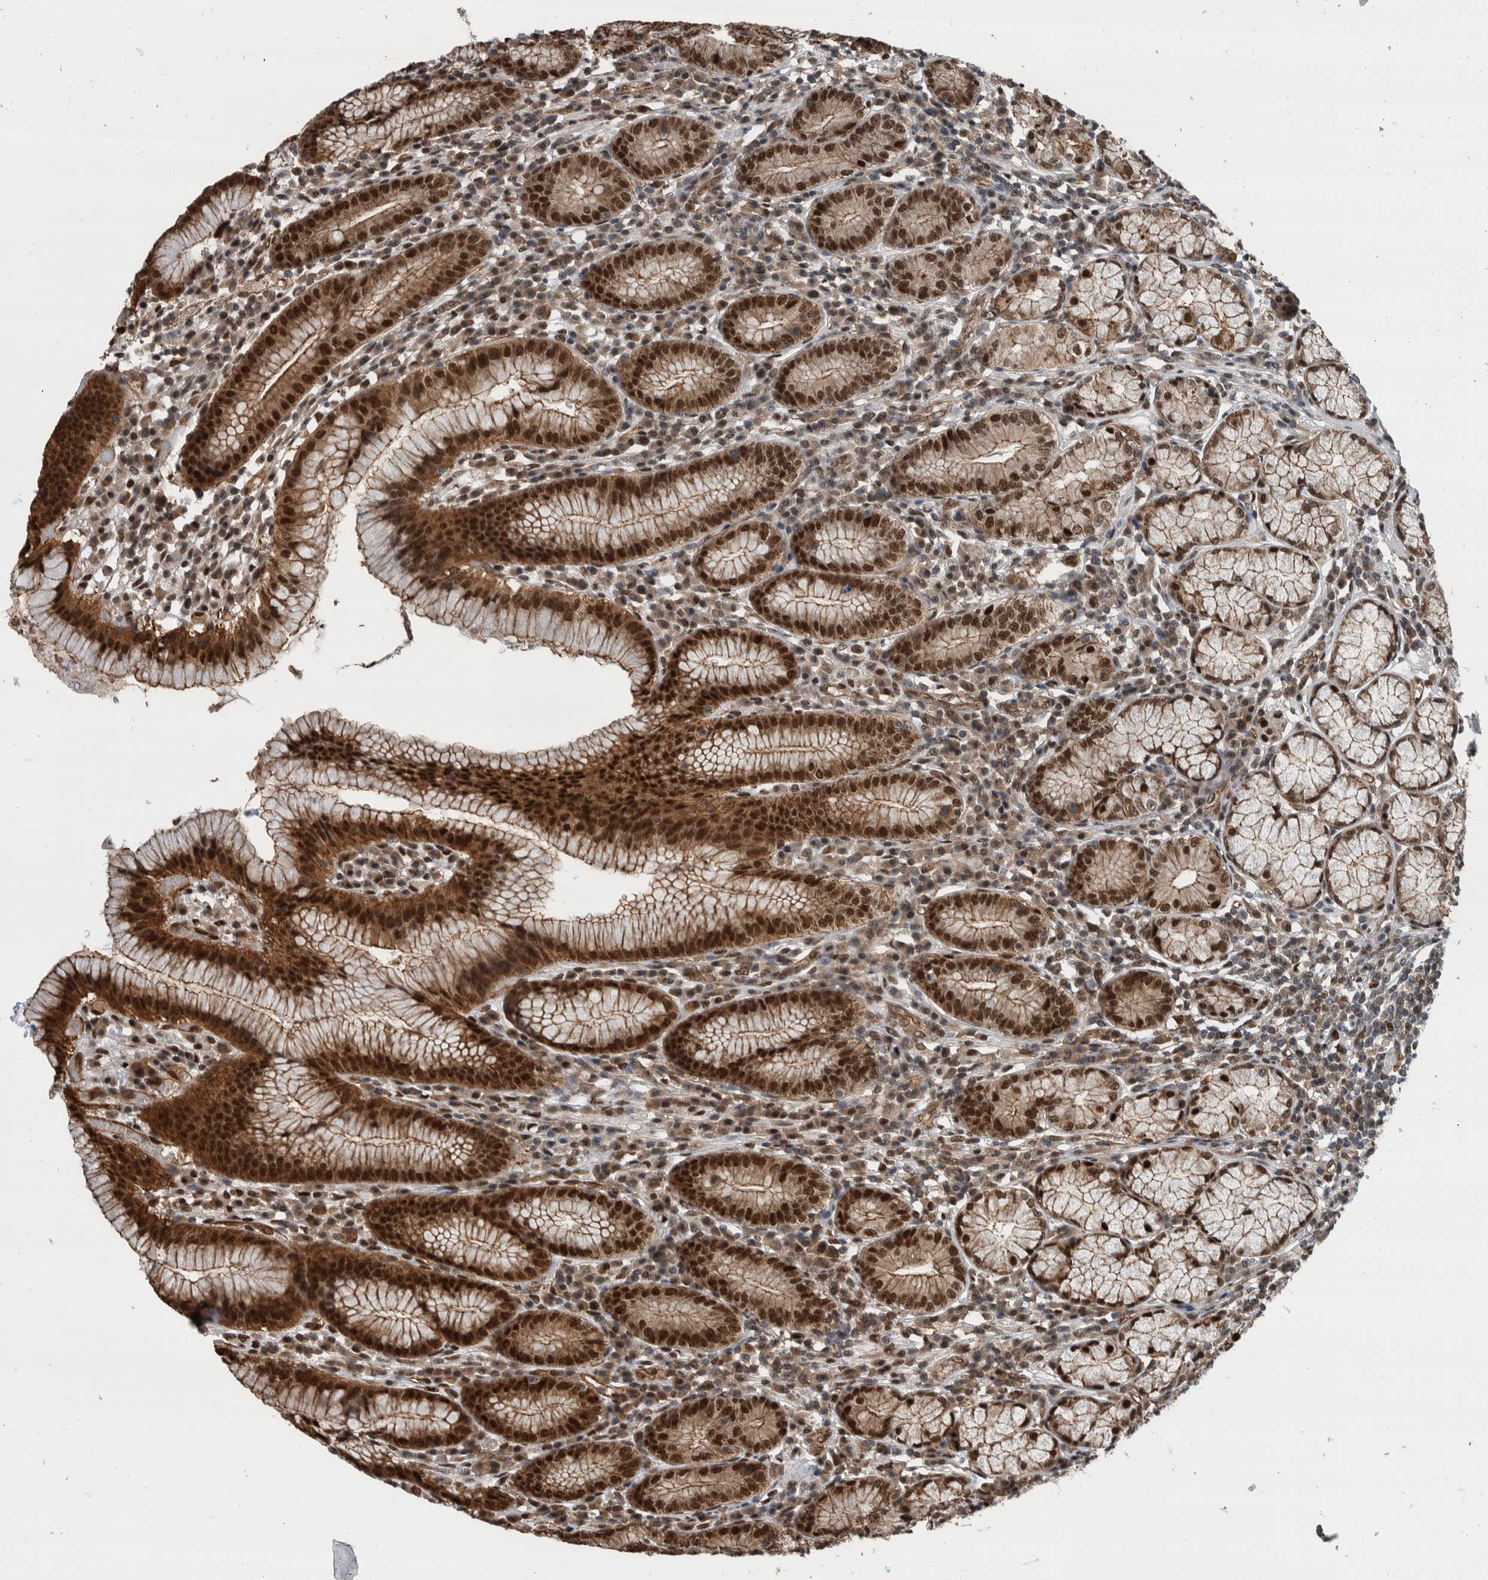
{"staining": {"intensity": "strong", "quantity": ">75%", "location": "cytoplasmic/membranous,nuclear"}, "tissue": "stomach", "cell_type": "Glandular cells", "image_type": "normal", "snomed": [{"axis": "morphology", "description": "Normal tissue, NOS"}, {"axis": "topography", "description": "Stomach"}], "caption": "Immunohistochemical staining of normal stomach shows strong cytoplasmic/membranous,nuclear protein positivity in about >75% of glandular cells.", "gene": "FAM135B", "patient": {"sex": "male", "age": 55}}